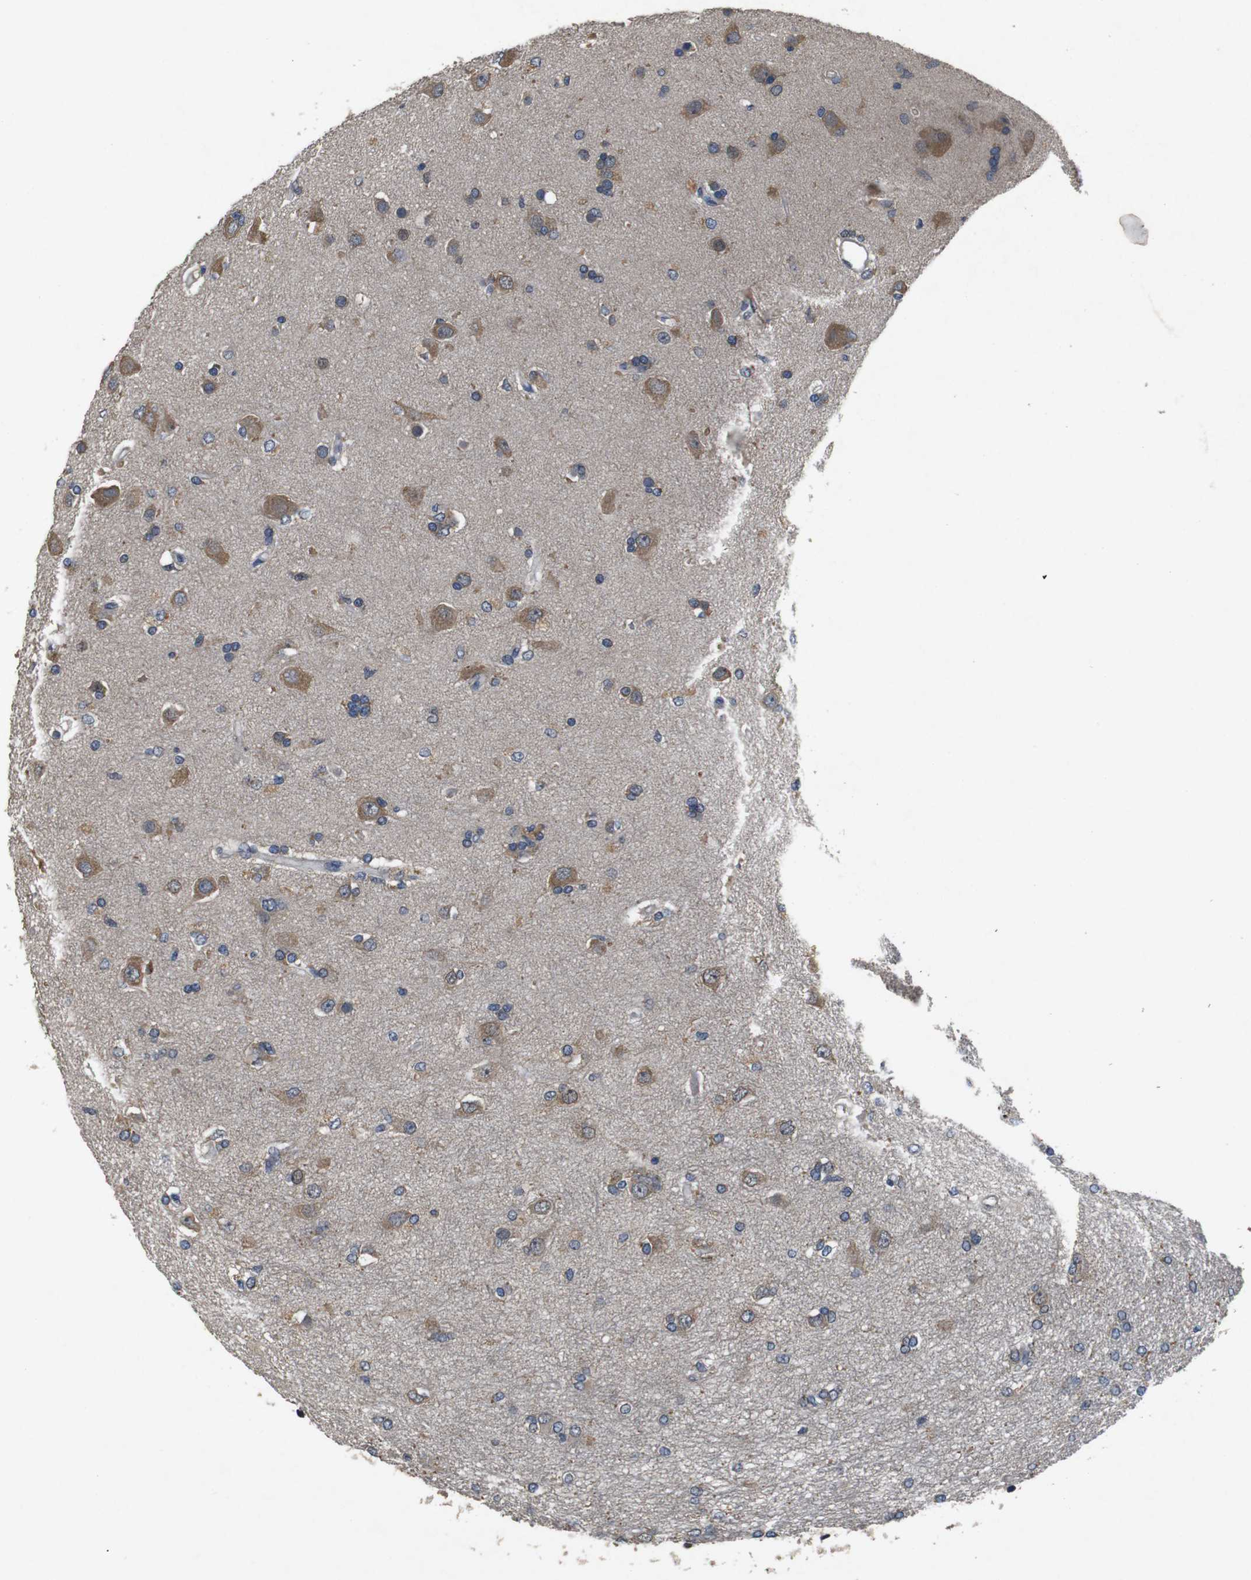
{"staining": {"intensity": "moderate", "quantity": "<25%", "location": "cytoplasmic/membranous"}, "tissue": "glioma", "cell_type": "Tumor cells", "image_type": "cancer", "snomed": [{"axis": "morphology", "description": "Glioma, malignant, High grade"}, {"axis": "topography", "description": "Brain"}], "caption": "High-grade glioma (malignant) stained with DAB (3,3'-diaminobenzidine) immunohistochemistry exhibits low levels of moderate cytoplasmic/membranous staining in about <25% of tumor cells.", "gene": "BNIP3", "patient": {"sex": "female", "age": 59}}